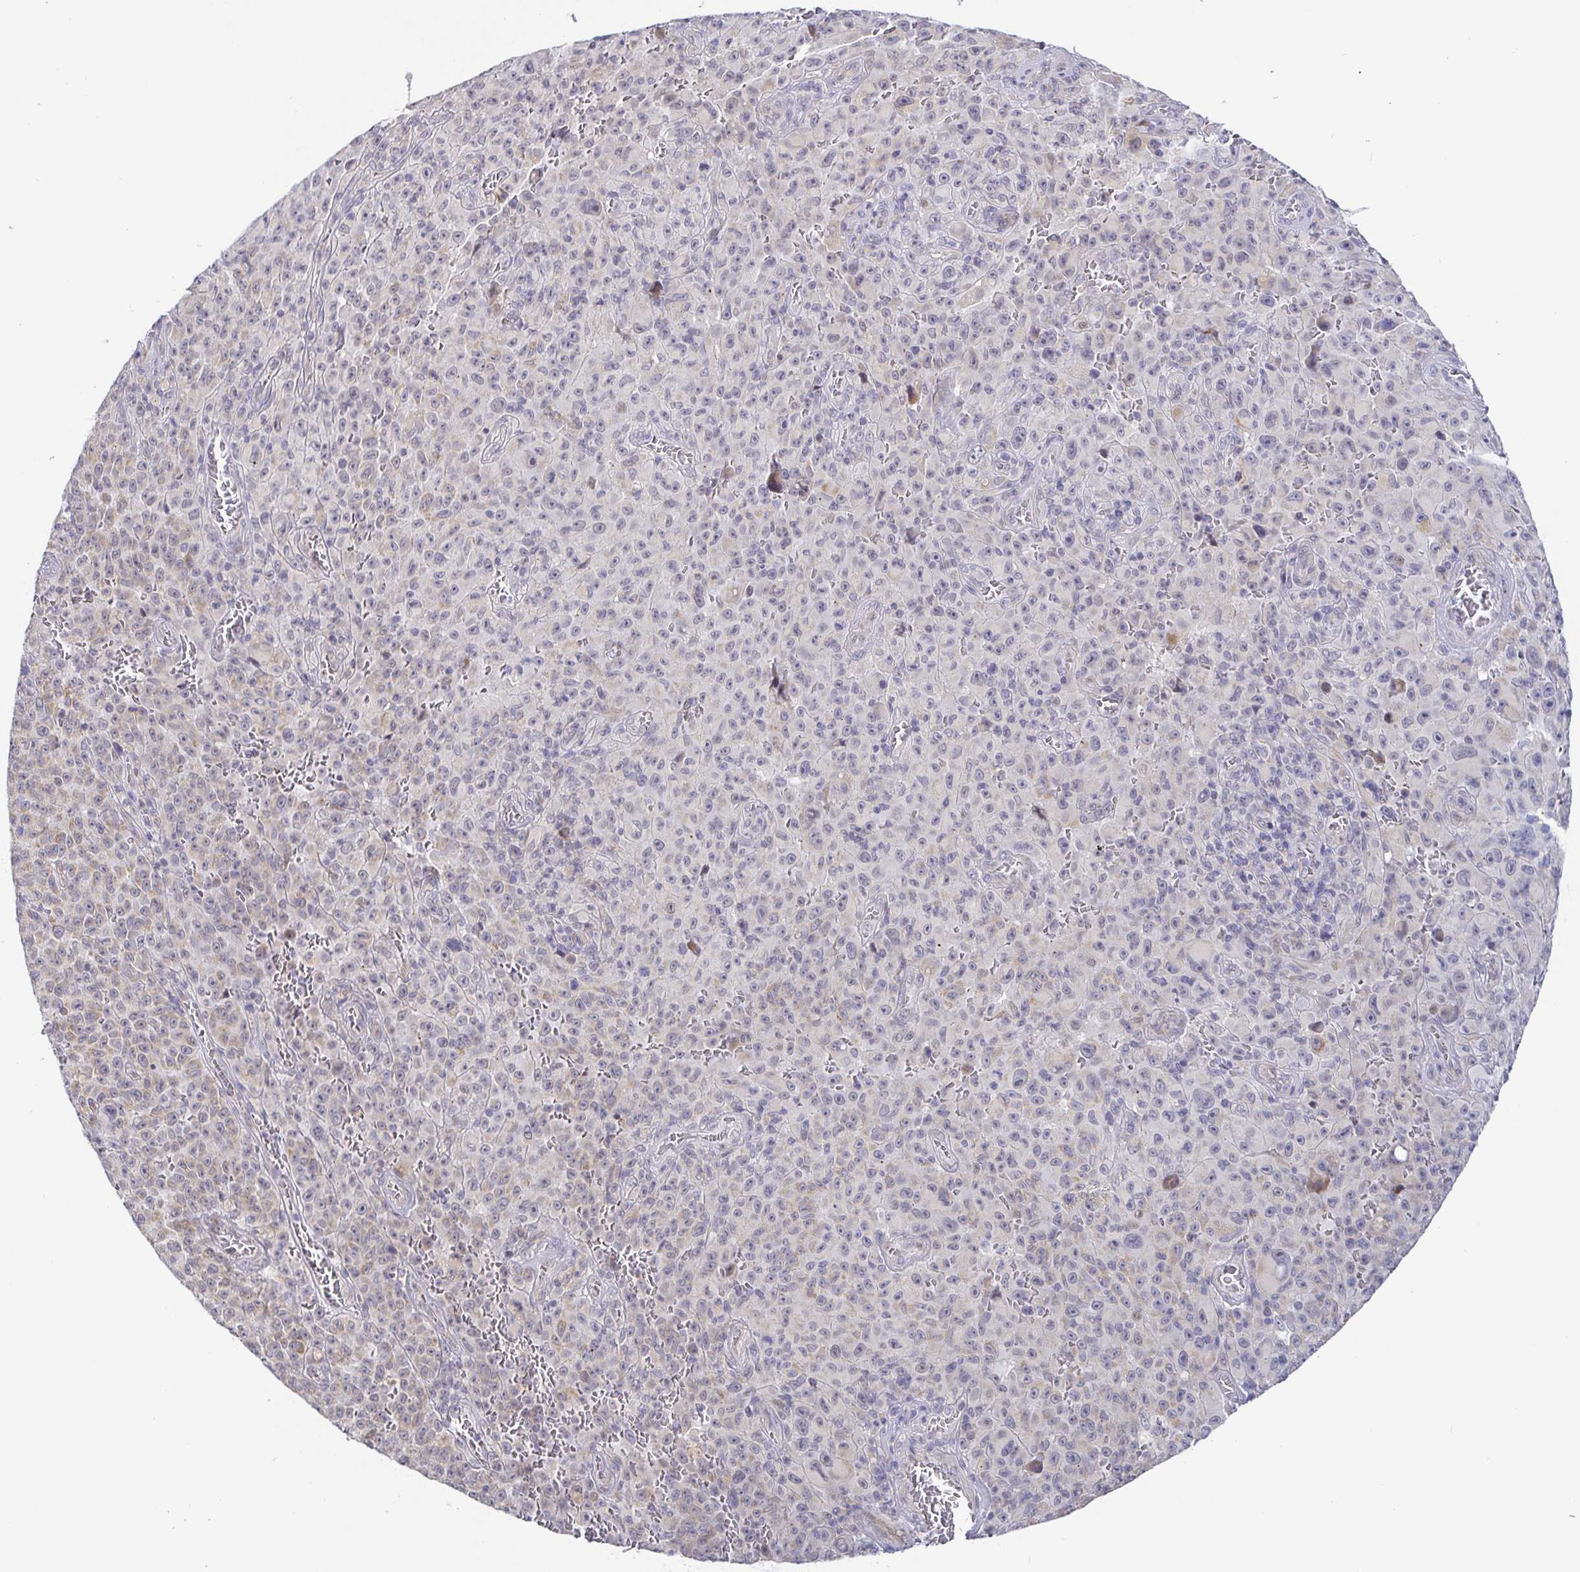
{"staining": {"intensity": "negative", "quantity": "none", "location": "none"}, "tissue": "melanoma", "cell_type": "Tumor cells", "image_type": "cancer", "snomed": [{"axis": "morphology", "description": "Malignant melanoma, NOS"}, {"axis": "topography", "description": "Skin"}], "caption": "Immunohistochemical staining of human malignant melanoma displays no significant expression in tumor cells.", "gene": "CIT", "patient": {"sex": "female", "age": 82}}